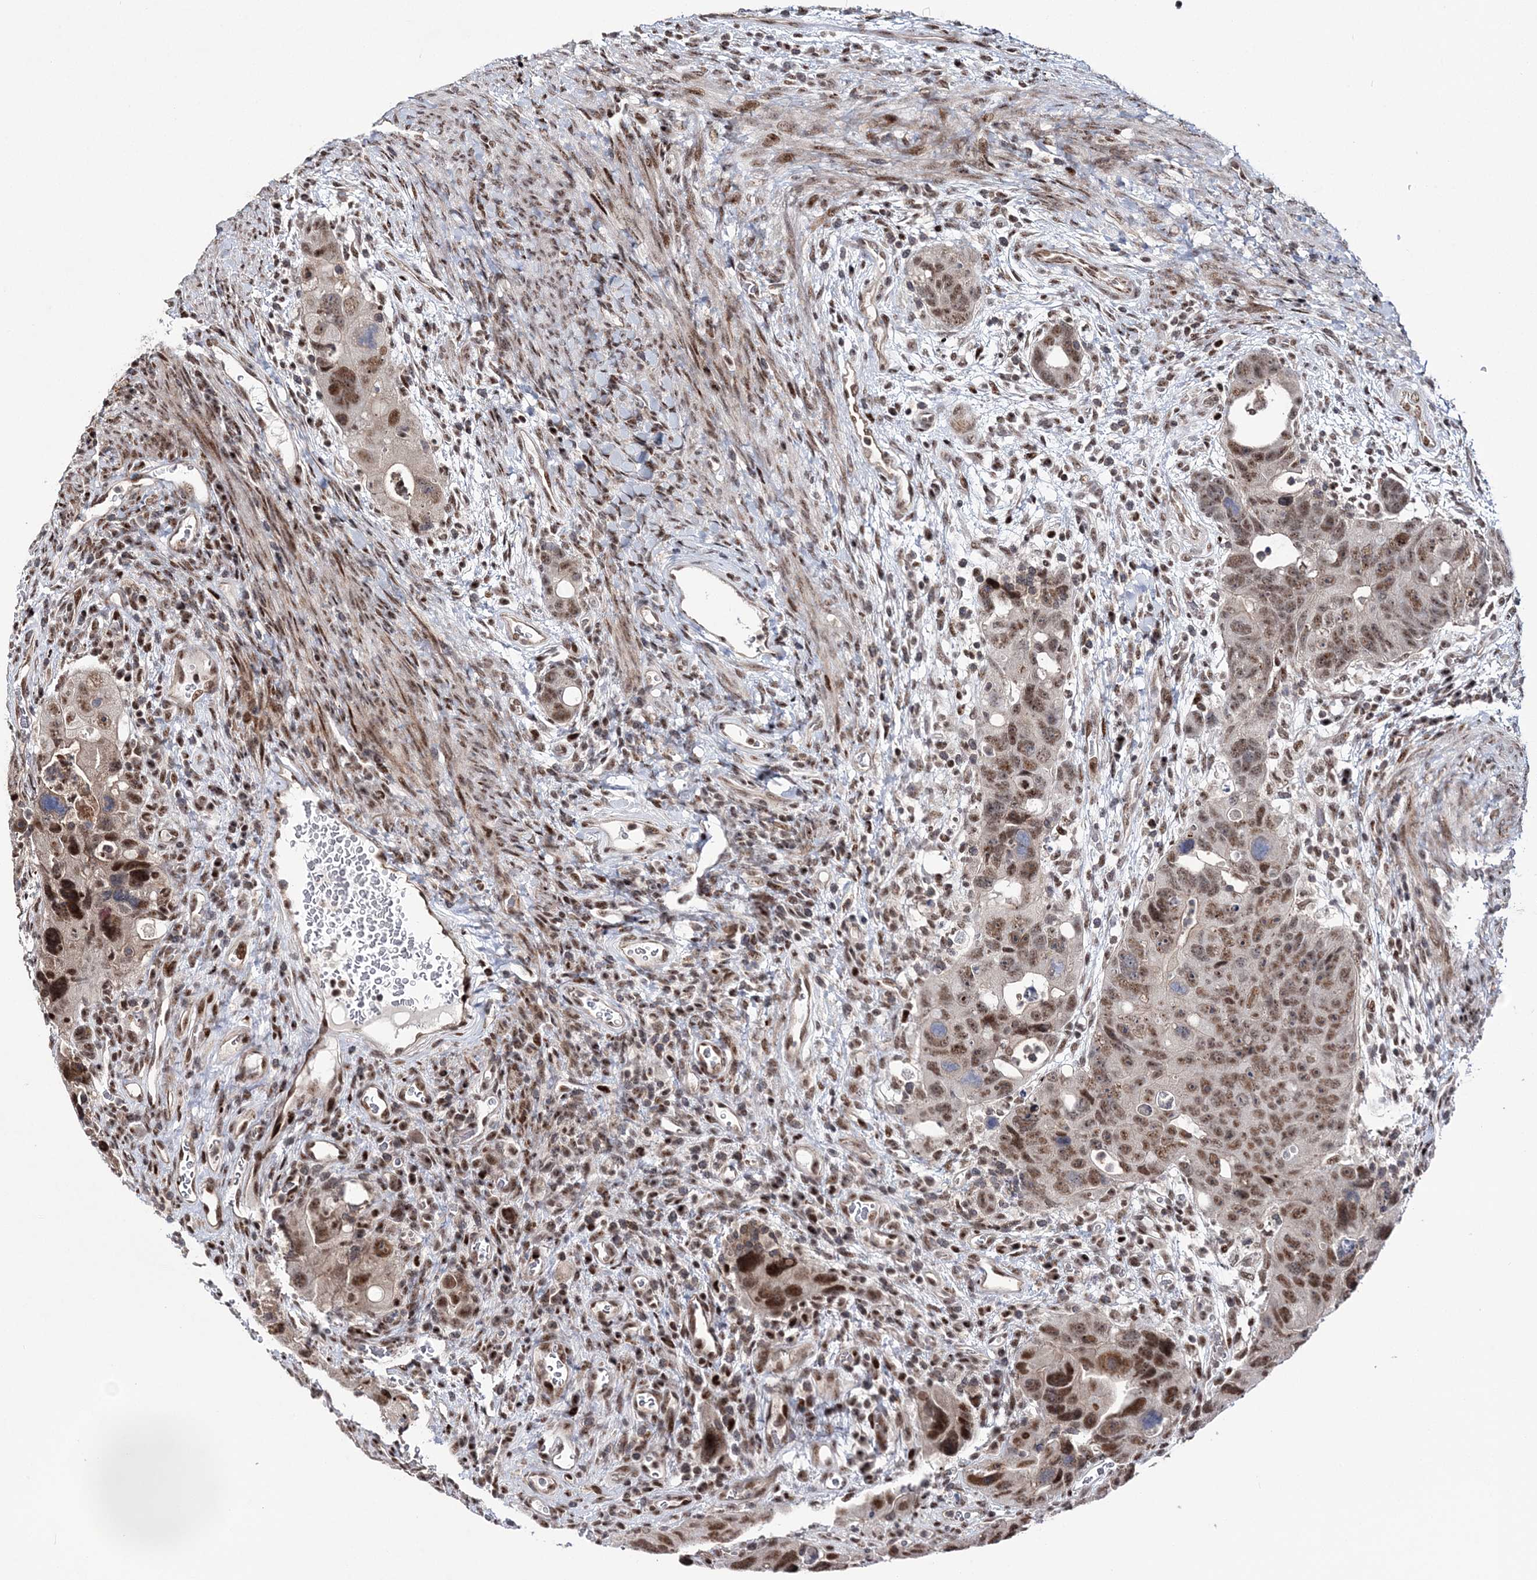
{"staining": {"intensity": "moderate", "quantity": ">75%", "location": "nuclear"}, "tissue": "colorectal cancer", "cell_type": "Tumor cells", "image_type": "cancer", "snomed": [{"axis": "morphology", "description": "Adenocarcinoma, NOS"}, {"axis": "topography", "description": "Rectum"}], "caption": "Adenocarcinoma (colorectal) stained with a brown dye exhibits moderate nuclear positive expression in approximately >75% of tumor cells.", "gene": "TATDN2", "patient": {"sex": "male", "age": 59}}